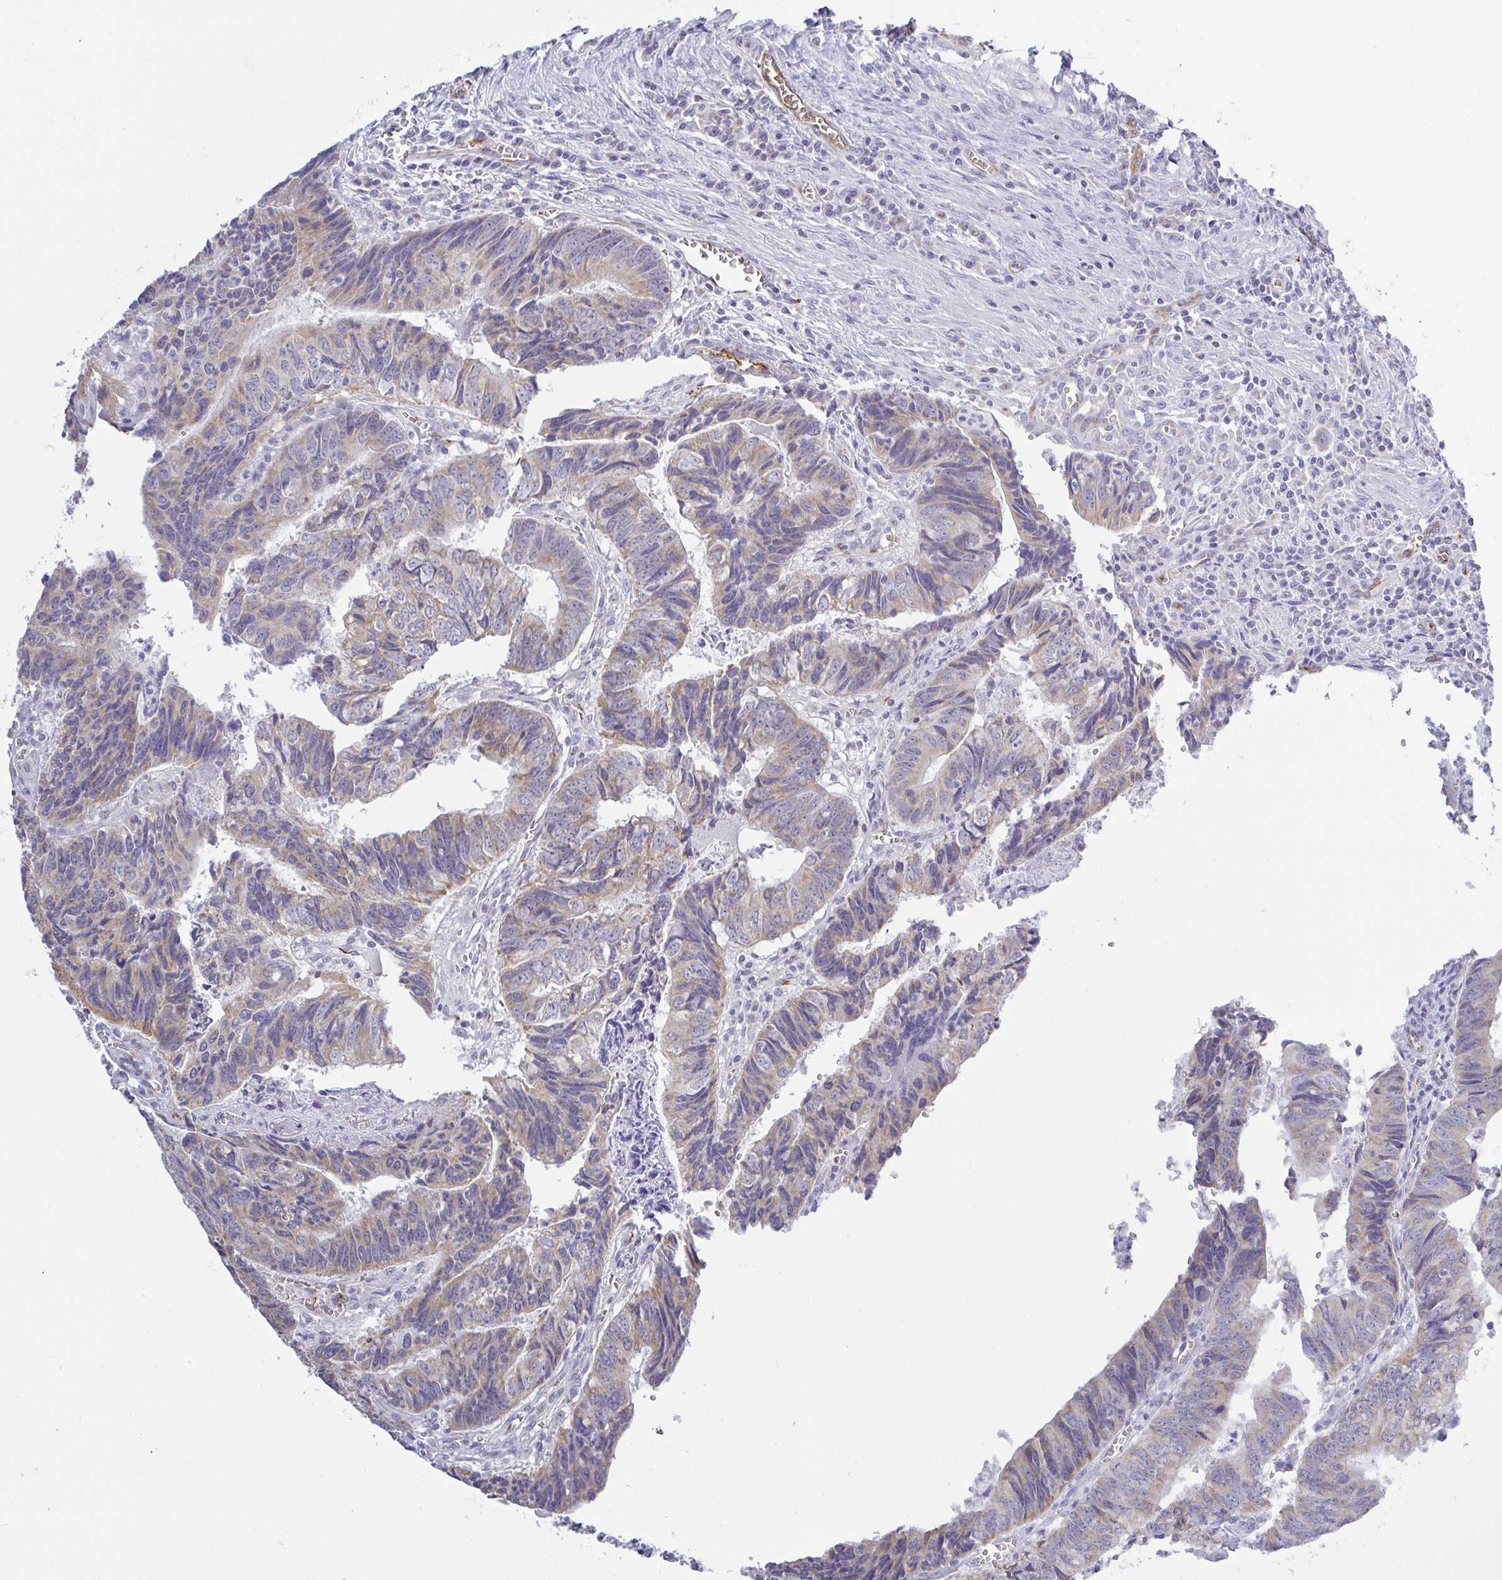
{"staining": {"intensity": "weak", "quantity": ">75%", "location": "cytoplasmic/membranous"}, "tissue": "colorectal cancer", "cell_type": "Tumor cells", "image_type": "cancer", "snomed": [{"axis": "morphology", "description": "Adenocarcinoma, NOS"}, {"axis": "topography", "description": "Colon"}], "caption": "Protein staining of colorectal cancer tissue shows weak cytoplasmic/membranous expression in about >75% of tumor cells.", "gene": "PLCD4", "patient": {"sex": "male", "age": 86}}